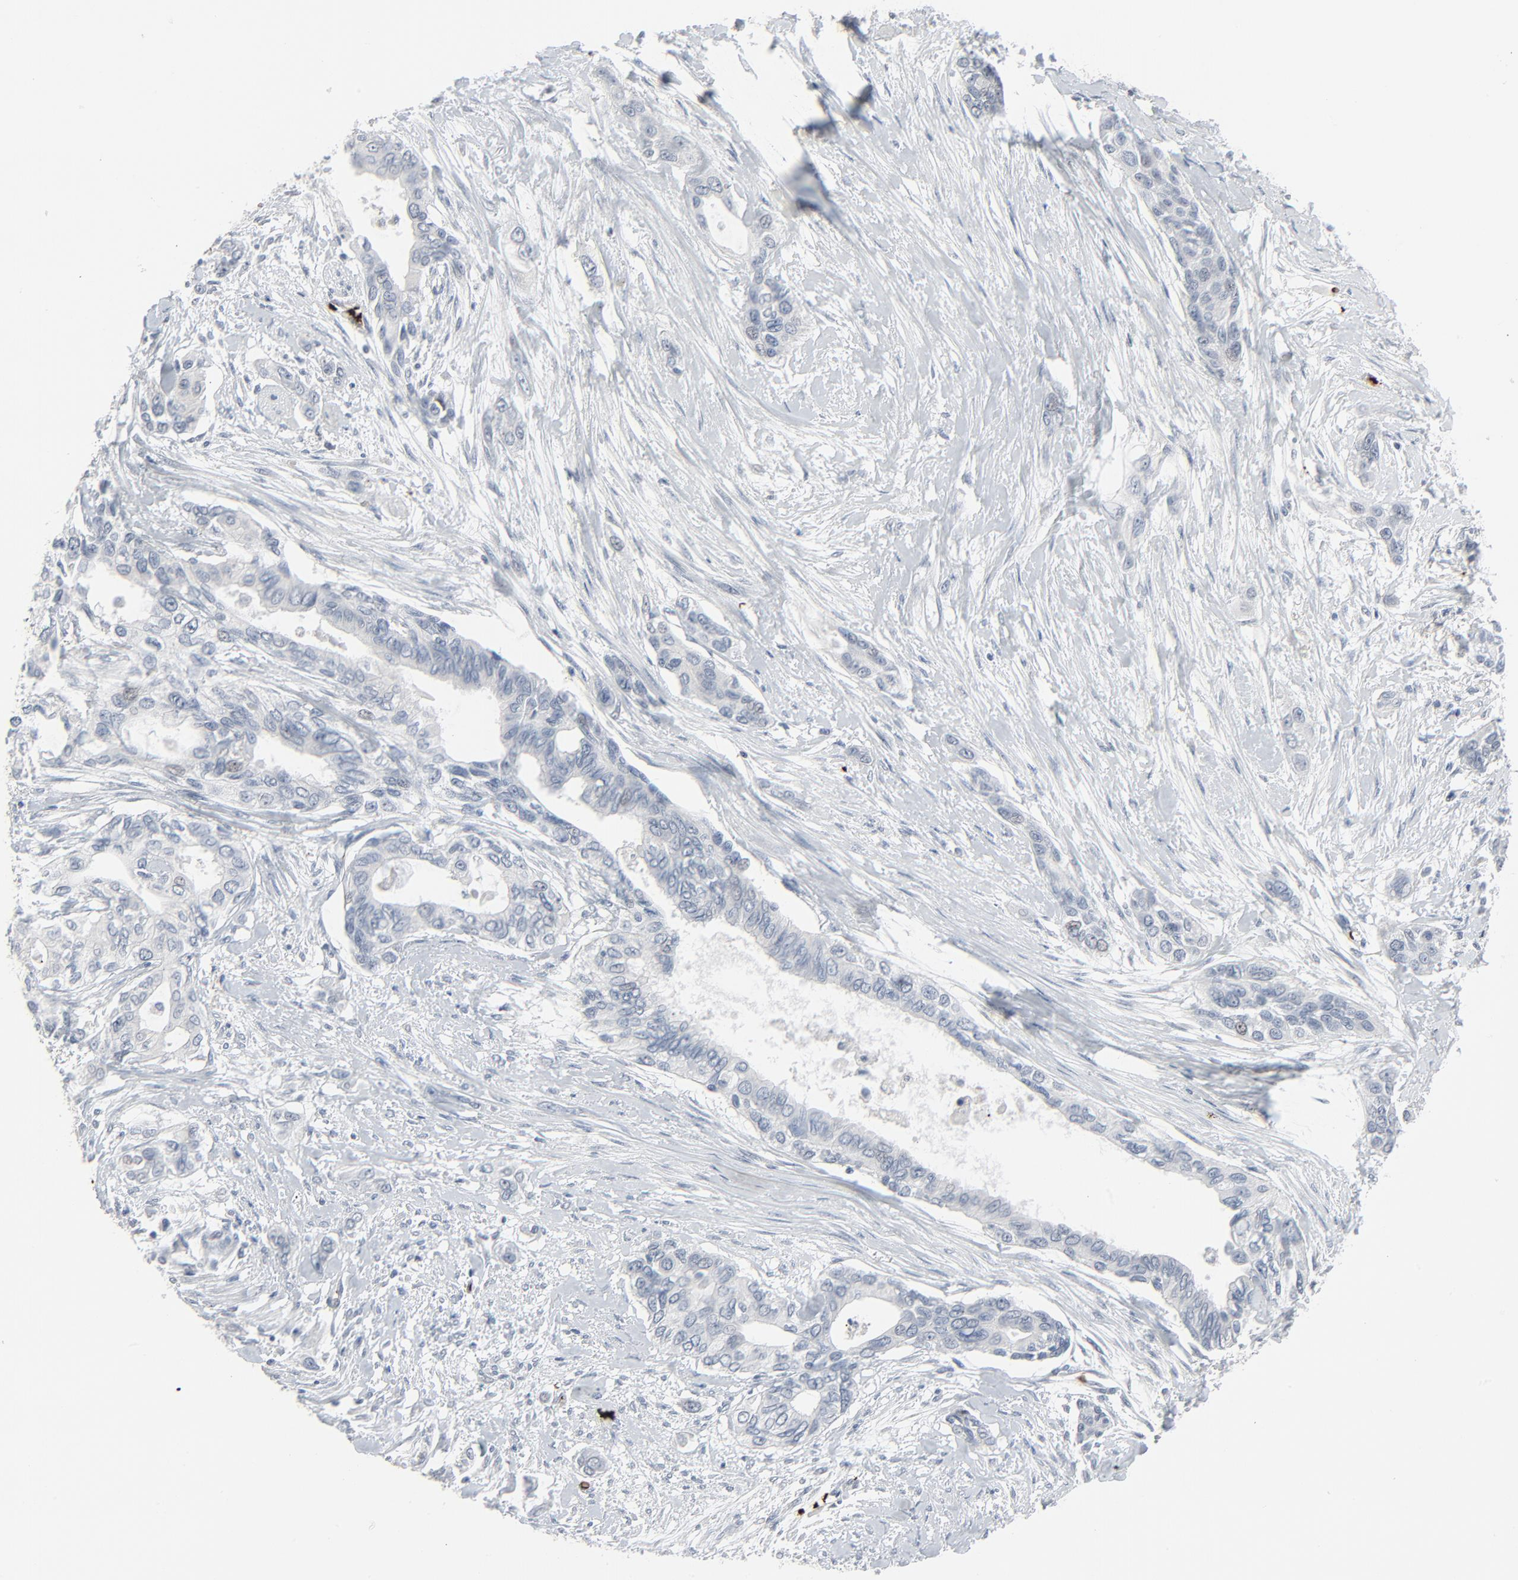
{"staining": {"intensity": "negative", "quantity": "none", "location": "none"}, "tissue": "pancreatic cancer", "cell_type": "Tumor cells", "image_type": "cancer", "snomed": [{"axis": "morphology", "description": "Adenocarcinoma, NOS"}, {"axis": "topography", "description": "Pancreas"}], "caption": "Human adenocarcinoma (pancreatic) stained for a protein using immunohistochemistry displays no staining in tumor cells.", "gene": "SAGE1", "patient": {"sex": "female", "age": 60}}